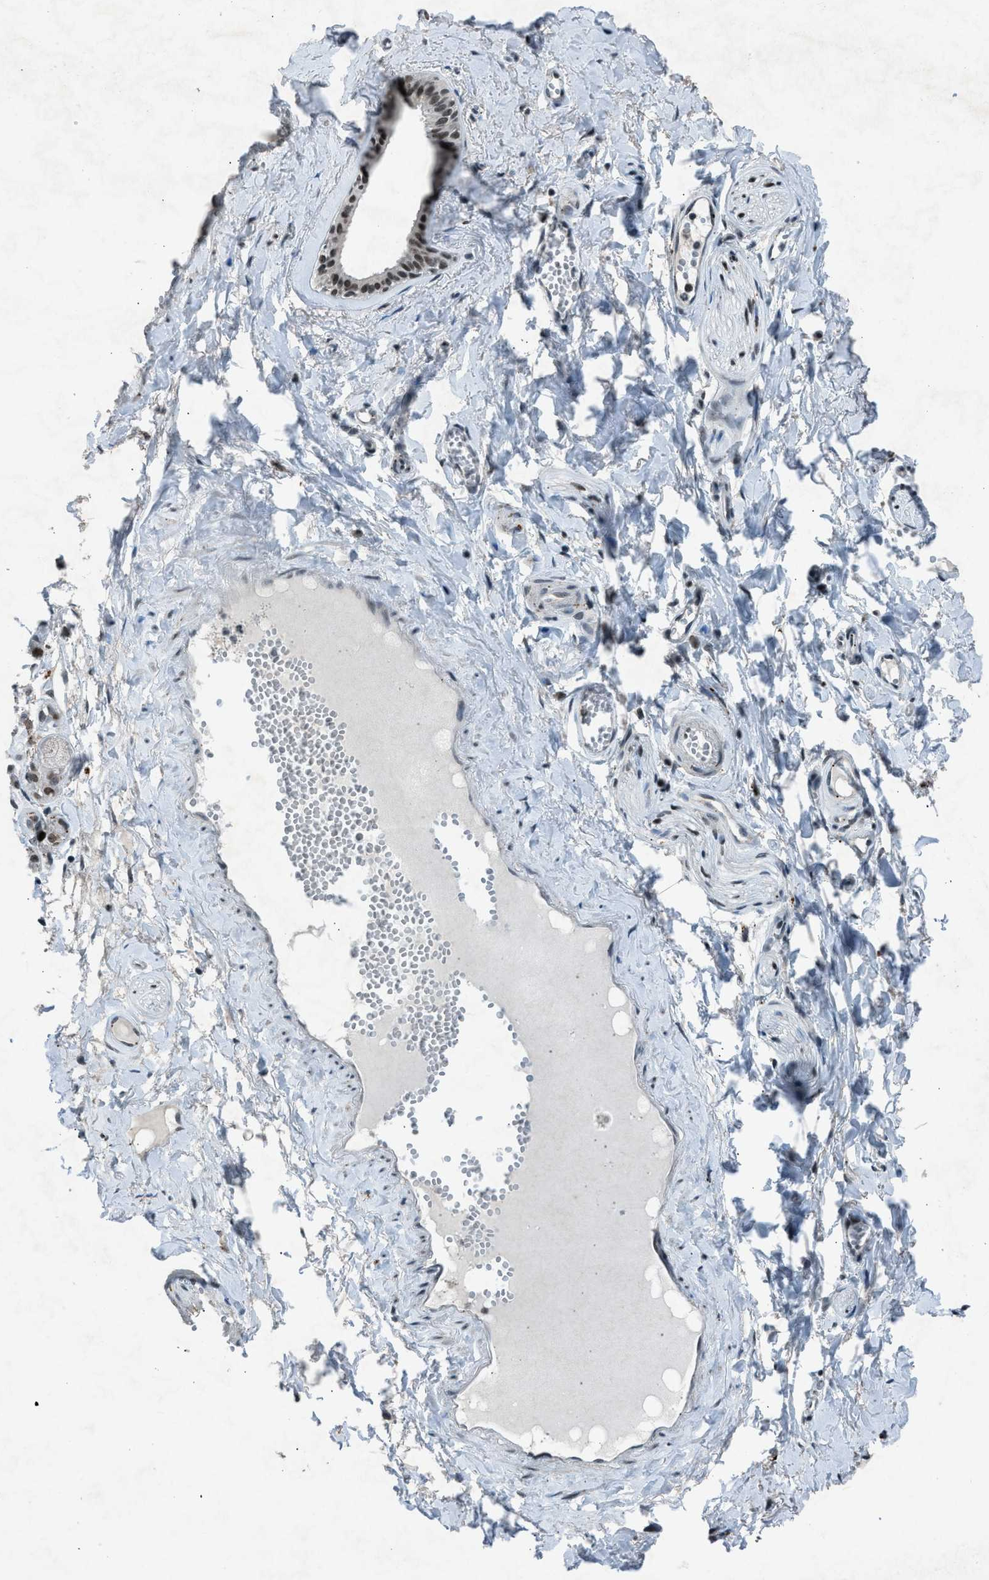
{"staining": {"intensity": "negative", "quantity": "none", "location": "none"}, "tissue": "adipose tissue", "cell_type": "Adipocytes", "image_type": "normal", "snomed": [{"axis": "morphology", "description": "Normal tissue, NOS"}, {"axis": "morphology", "description": "Inflammation, NOS"}, {"axis": "topography", "description": "Salivary gland"}, {"axis": "topography", "description": "Peripheral nerve tissue"}], "caption": "This is a image of IHC staining of benign adipose tissue, which shows no expression in adipocytes.", "gene": "ADCY1", "patient": {"sex": "female", "age": 75}}